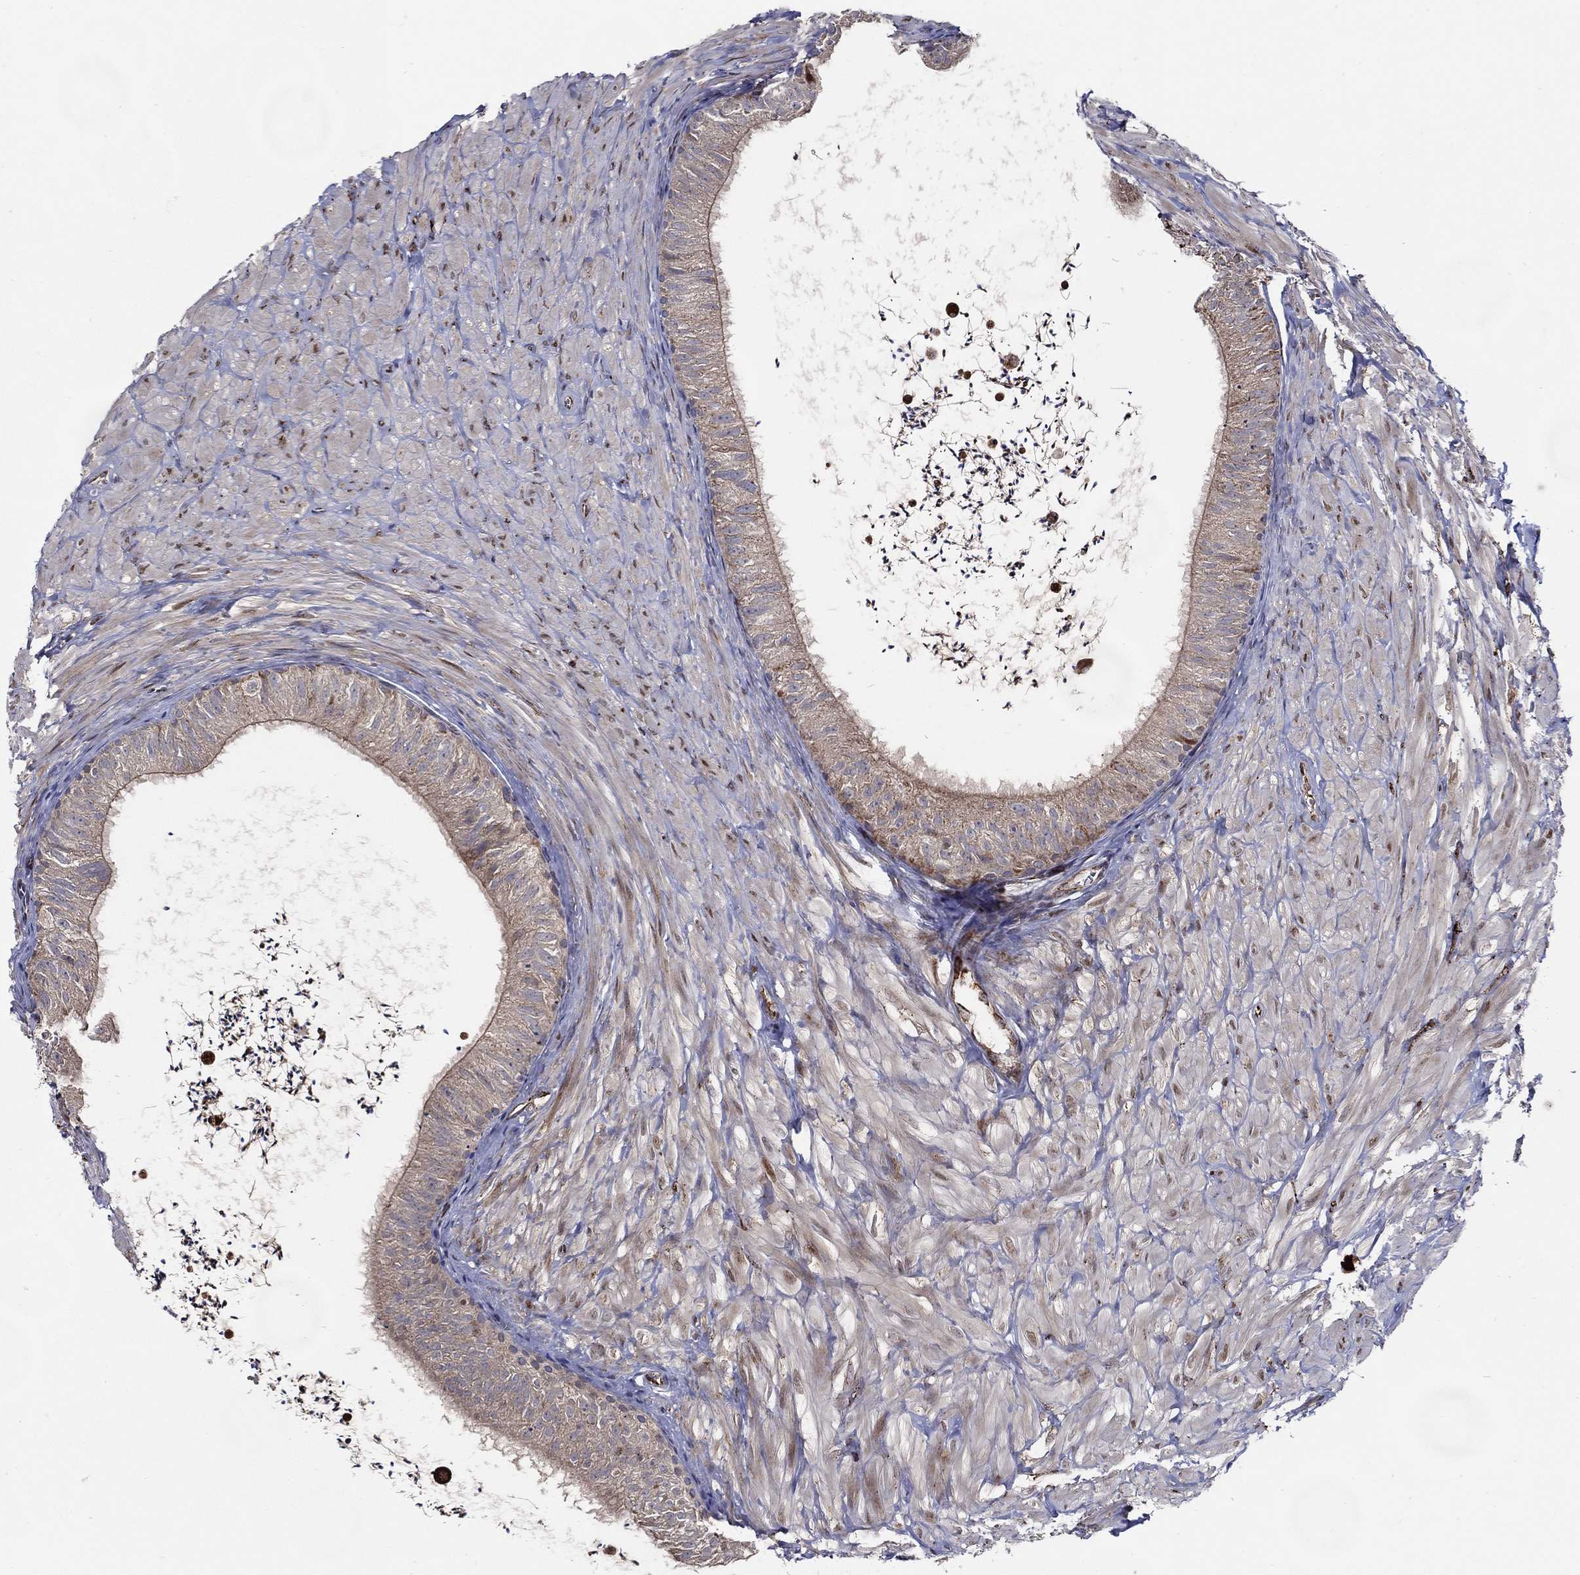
{"staining": {"intensity": "moderate", "quantity": "<25%", "location": "cytoplasmic/membranous"}, "tissue": "epididymis", "cell_type": "Glandular cells", "image_type": "normal", "snomed": [{"axis": "morphology", "description": "Normal tissue, NOS"}, {"axis": "topography", "description": "Epididymis"}], "caption": "This is an image of immunohistochemistry (IHC) staining of normal epididymis, which shows moderate staining in the cytoplasmic/membranous of glandular cells.", "gene": "ARHGAP11A", "patient": {"sex": "male", "age": 32}}